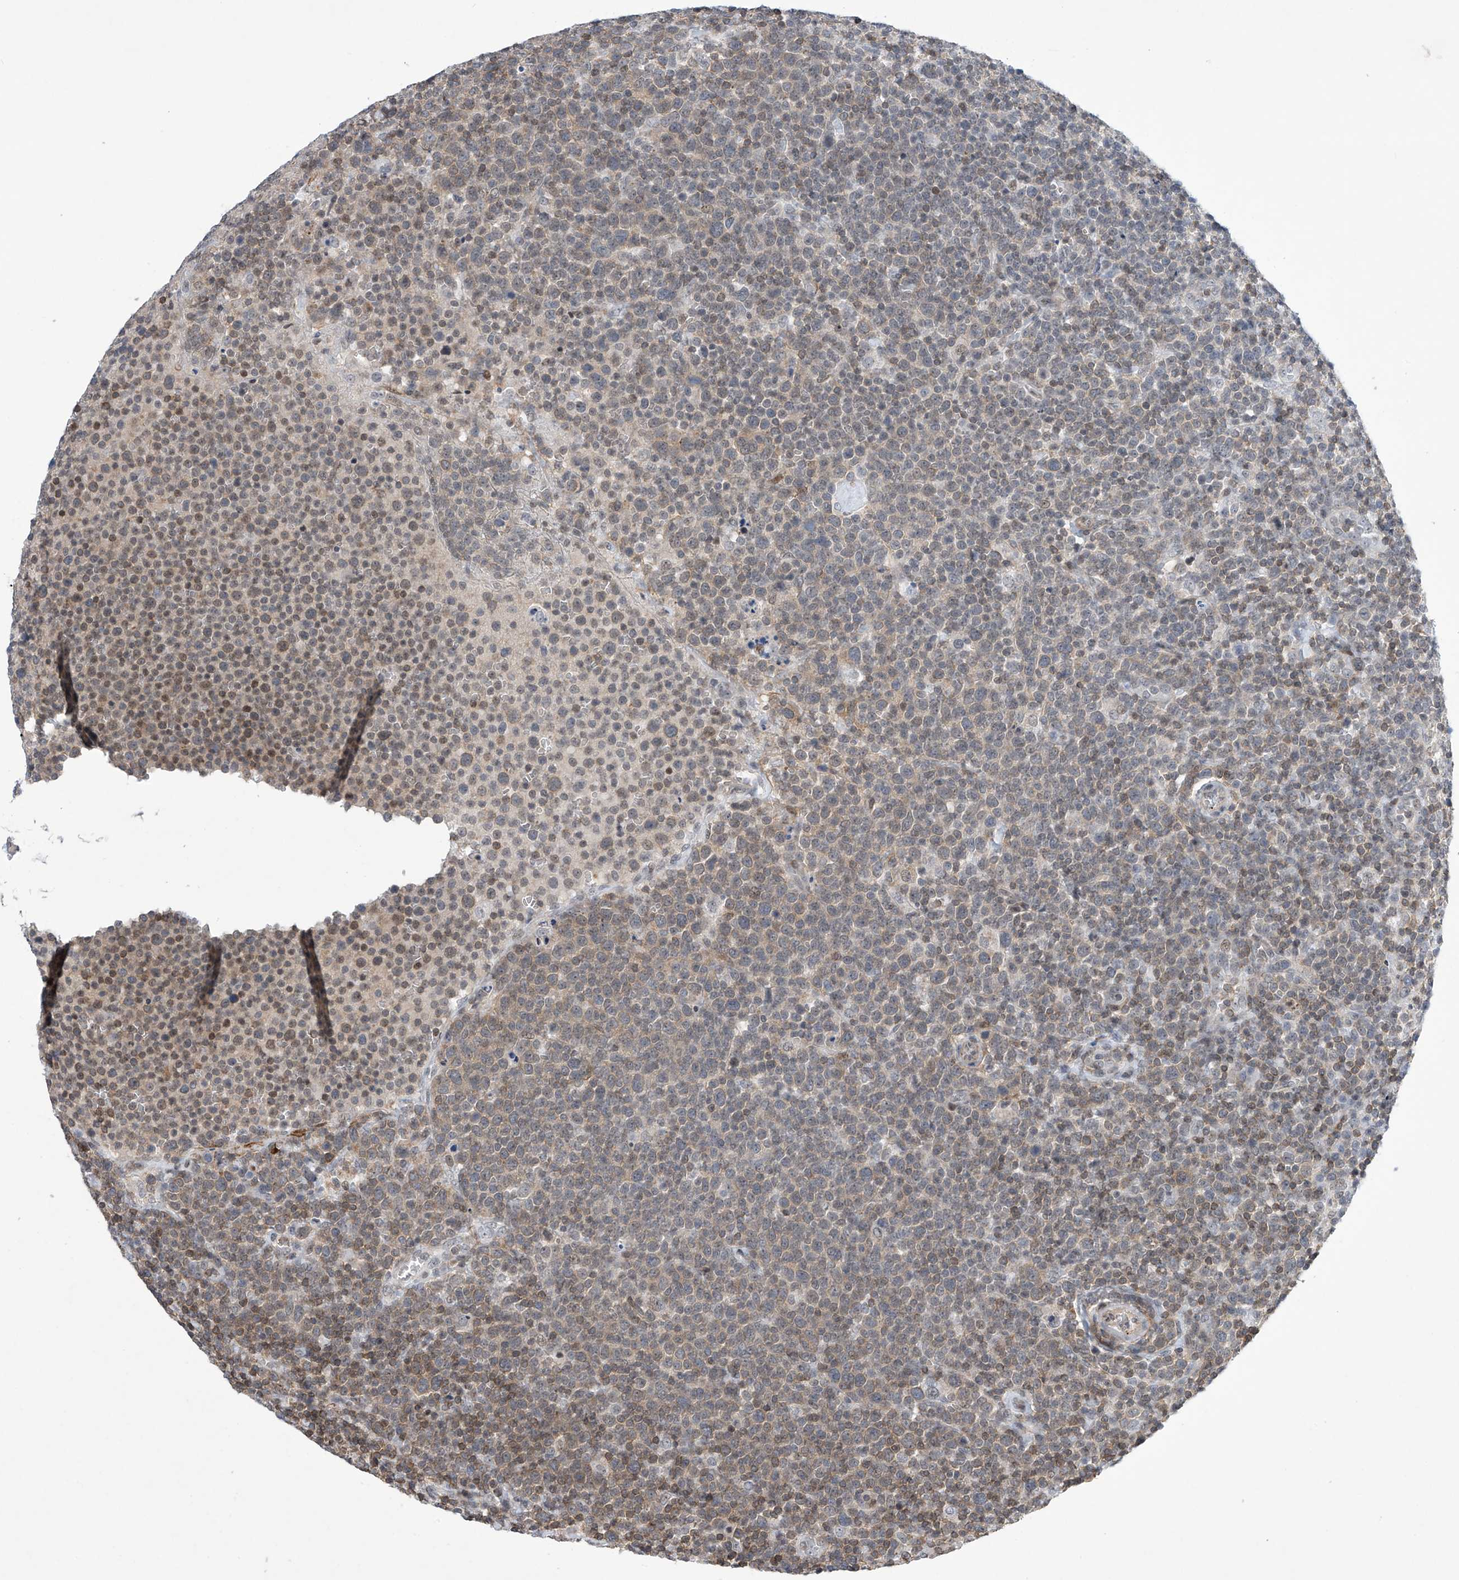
{"staining": {"intensity": "weak", "quantity": "25%-75%", "location": "cytoplasmic/membranous"}, "tissue": "lymphoma", "cell_type": "Tumor cells", "image_type": "cancer", "snomed": [{"axis": "morphology", "description": "Malignant lymphoma, non-Hodgkin's type, High grade"}, {"axis": "topography", "description": "Lymph node"}], "caption": "A micrograph showing weak cytoplasmic/membranous staining in approximately 25%-75% of tumor cells in malignant lymphoma, non-Hodgkin's type (high-grade), as visualized by brown immunohistochemical staining.", "gene": "MSL3", "patient": {"sex": "male", "age": 61}}